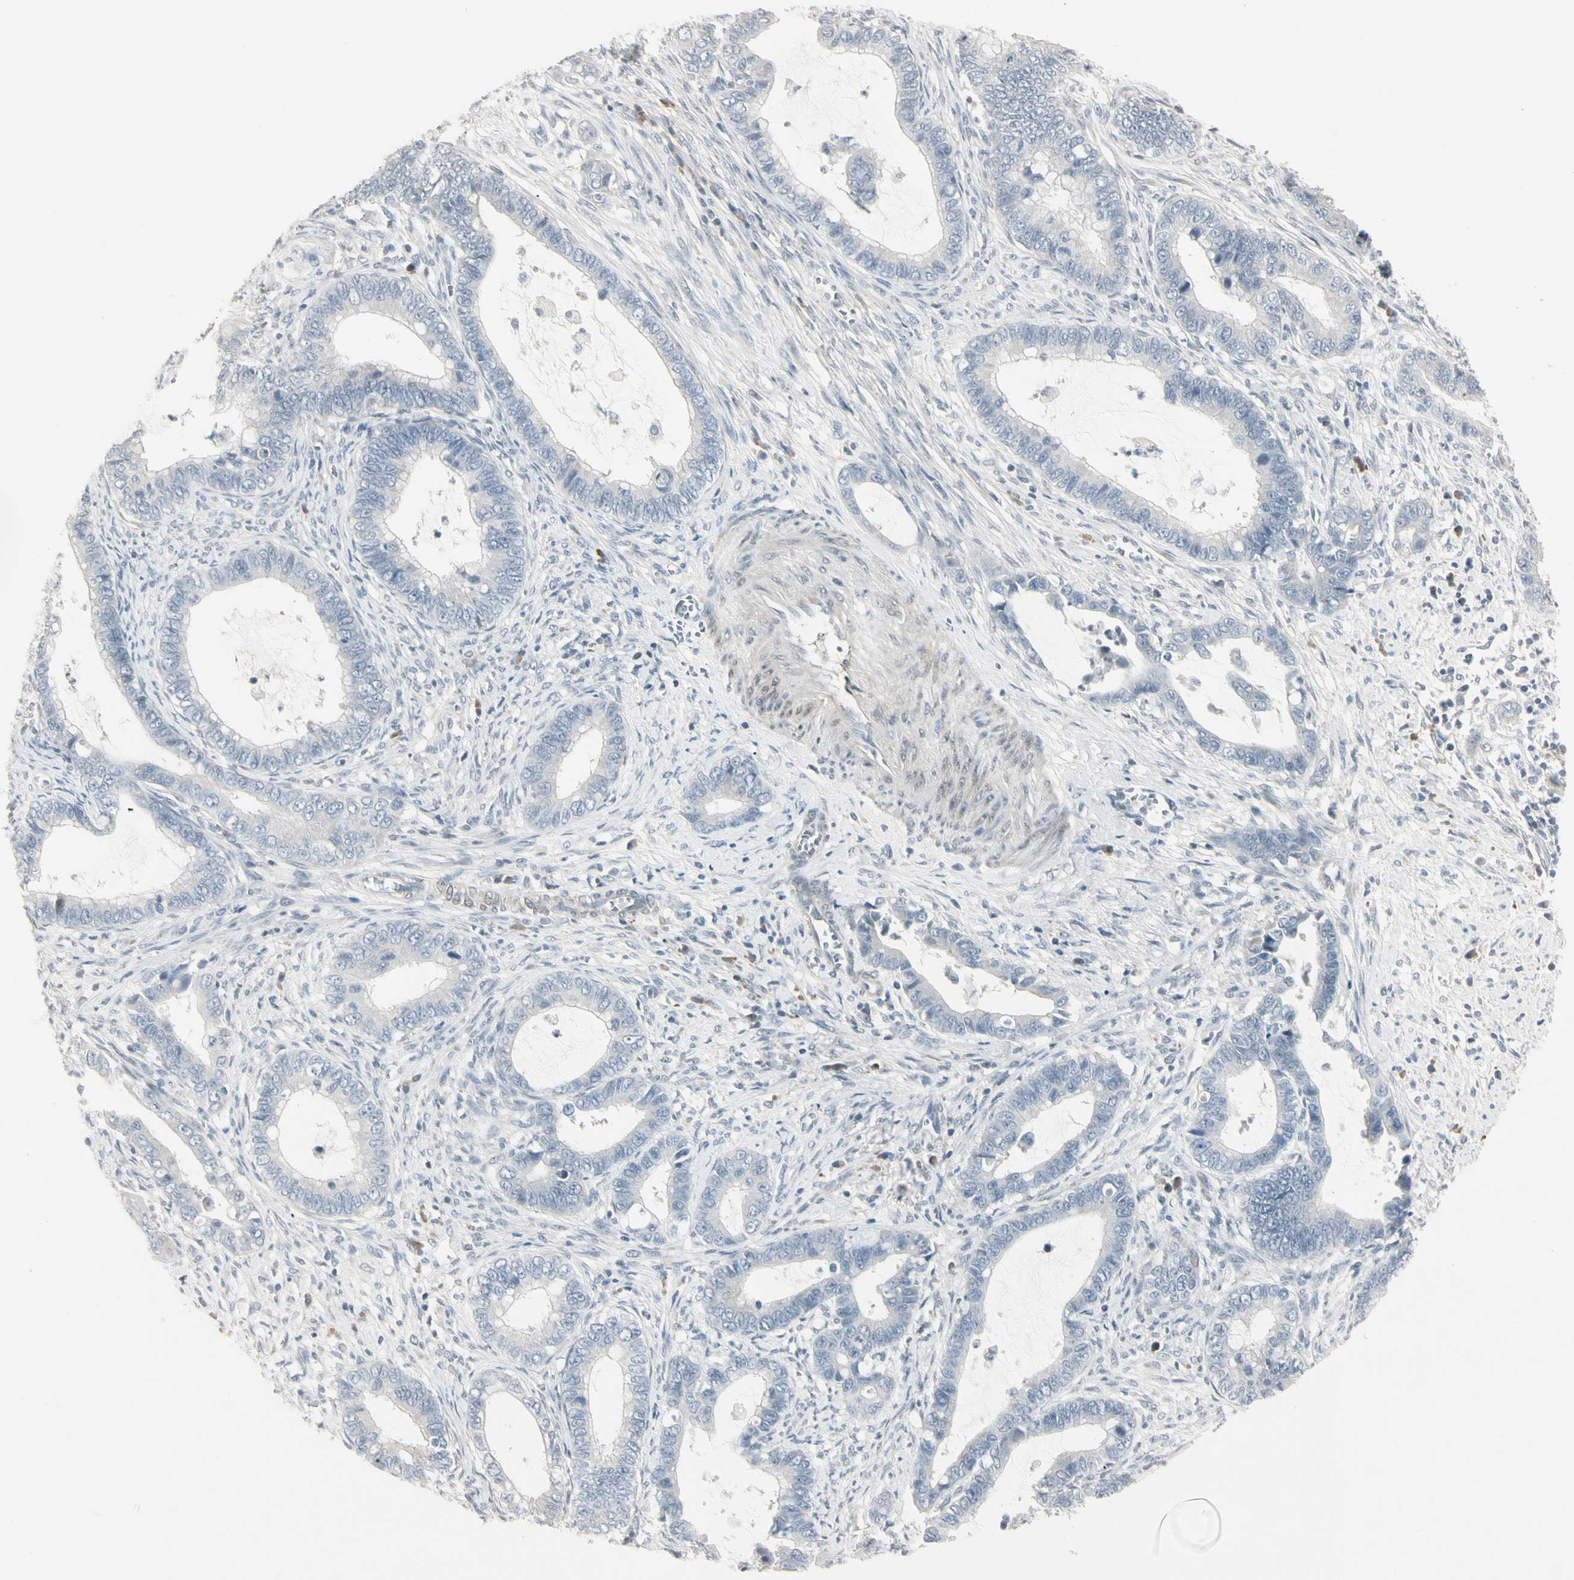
{"staining": {"intensity": "negative", "quantity": "none", "location": "none"}, "tissue": "cervical cancer", "cell_type": "Tumor cells", "image_type": "cancer", "snomed": [{"axis": "morphology", "description": "Adenocarcinoma, NOS"}, {"axis": "topography", "description": "Cervix"}], "caption": "Human cervical cancer stained for a protein using immunohistochemistry demonstrates no staining in tumor cells.", "gene": "DMPK", "patient": {"sex": "female", "age": 44}}